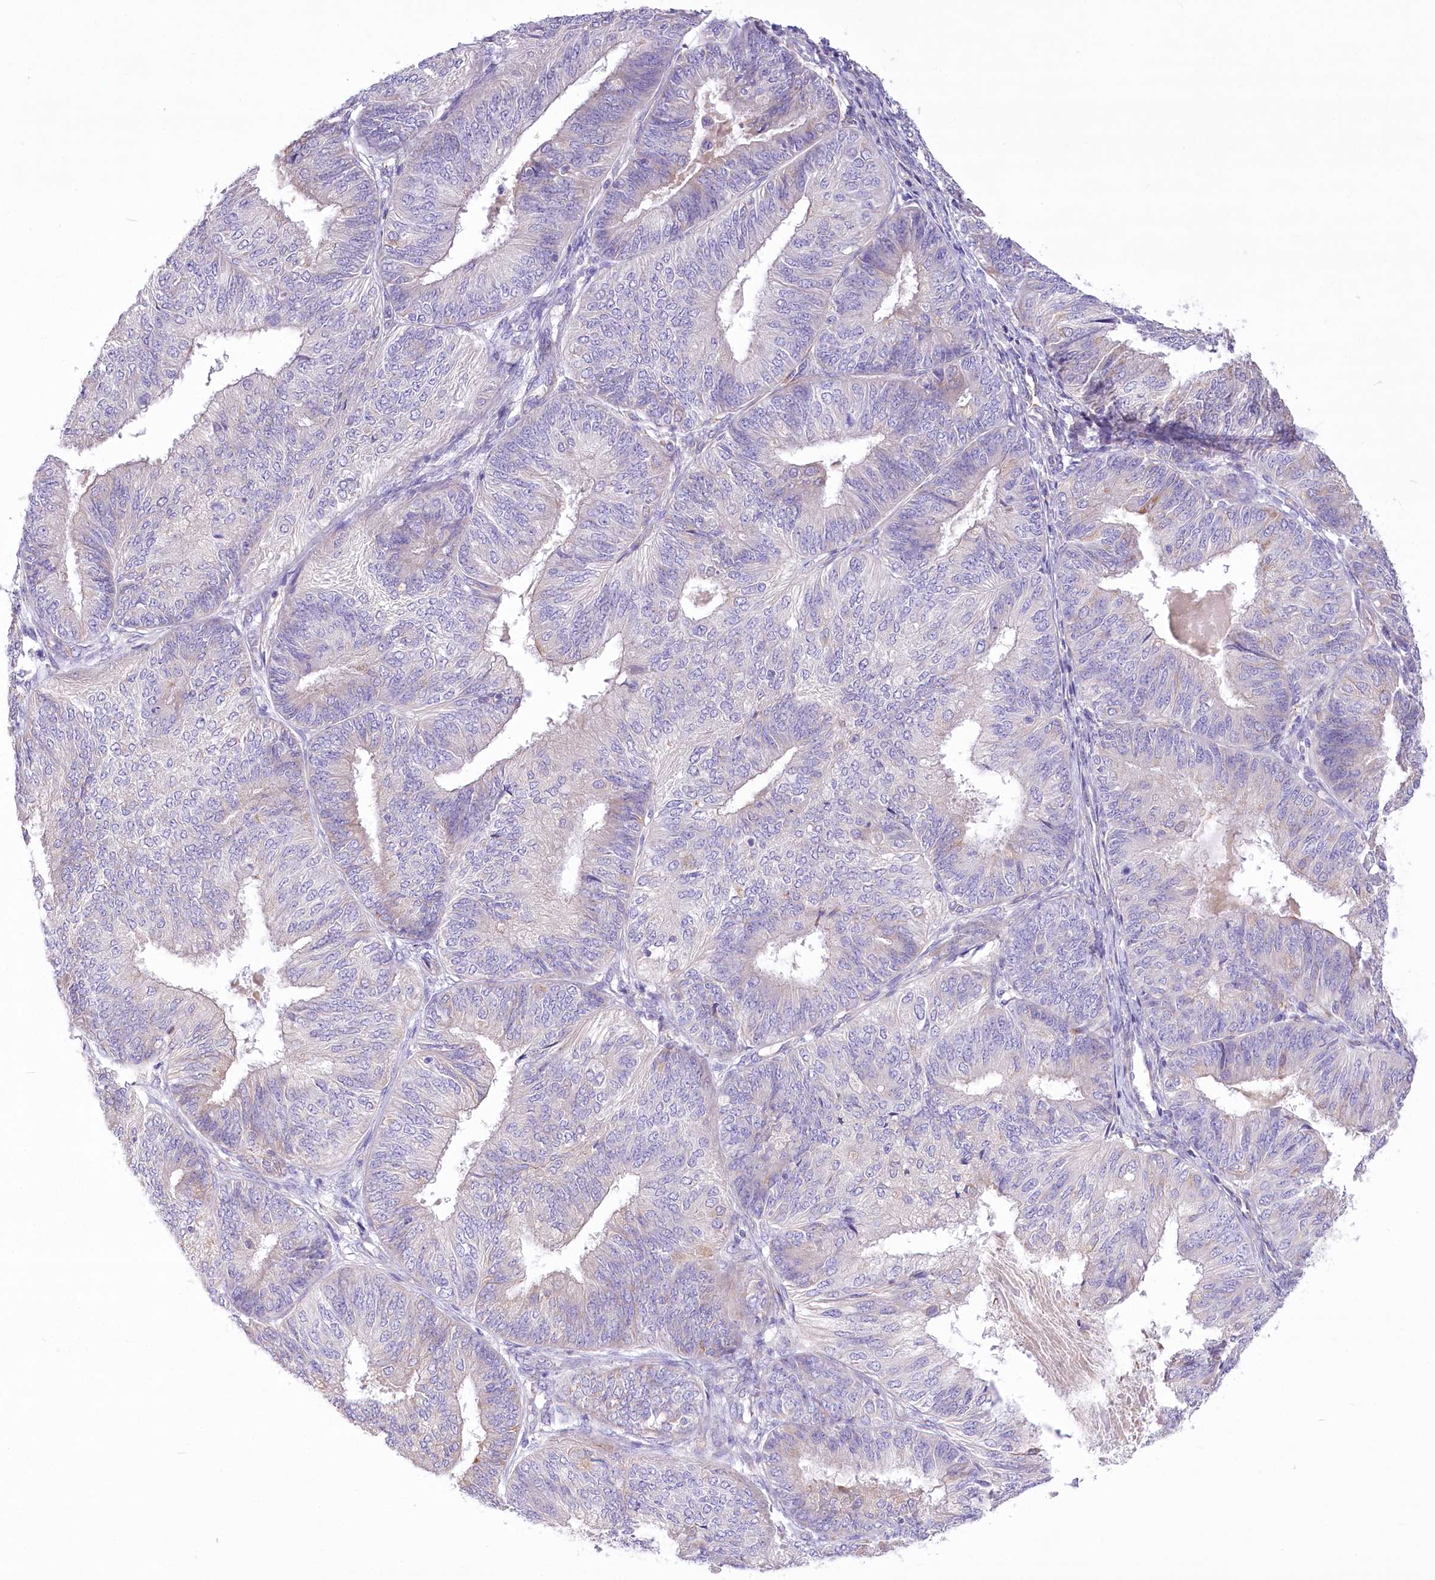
{"staining": {"intensity": "negative", "quantity": "none", "location": "none"}, "tissue": "endometrial cancer", "cell_type": "Tumor cells", "image_type": "cancer", "snomed": [{"axis": "morphology", "description": "Adenocarcinoma, NOS"}, {"axis": "topography", "description": "Endometrium"}], "caption": "Immunohistochemistry histopathology image of human endometrial cancer stained for a protein (brown), which reveals no staining in tumor cells. (Brightfield microscopy of DAB (3,3'-diaminobenzidine) immunohistochemistry at high magnification).", "gene": "ANGPTL3", "patient": {"sex": "female", "age": 58}}